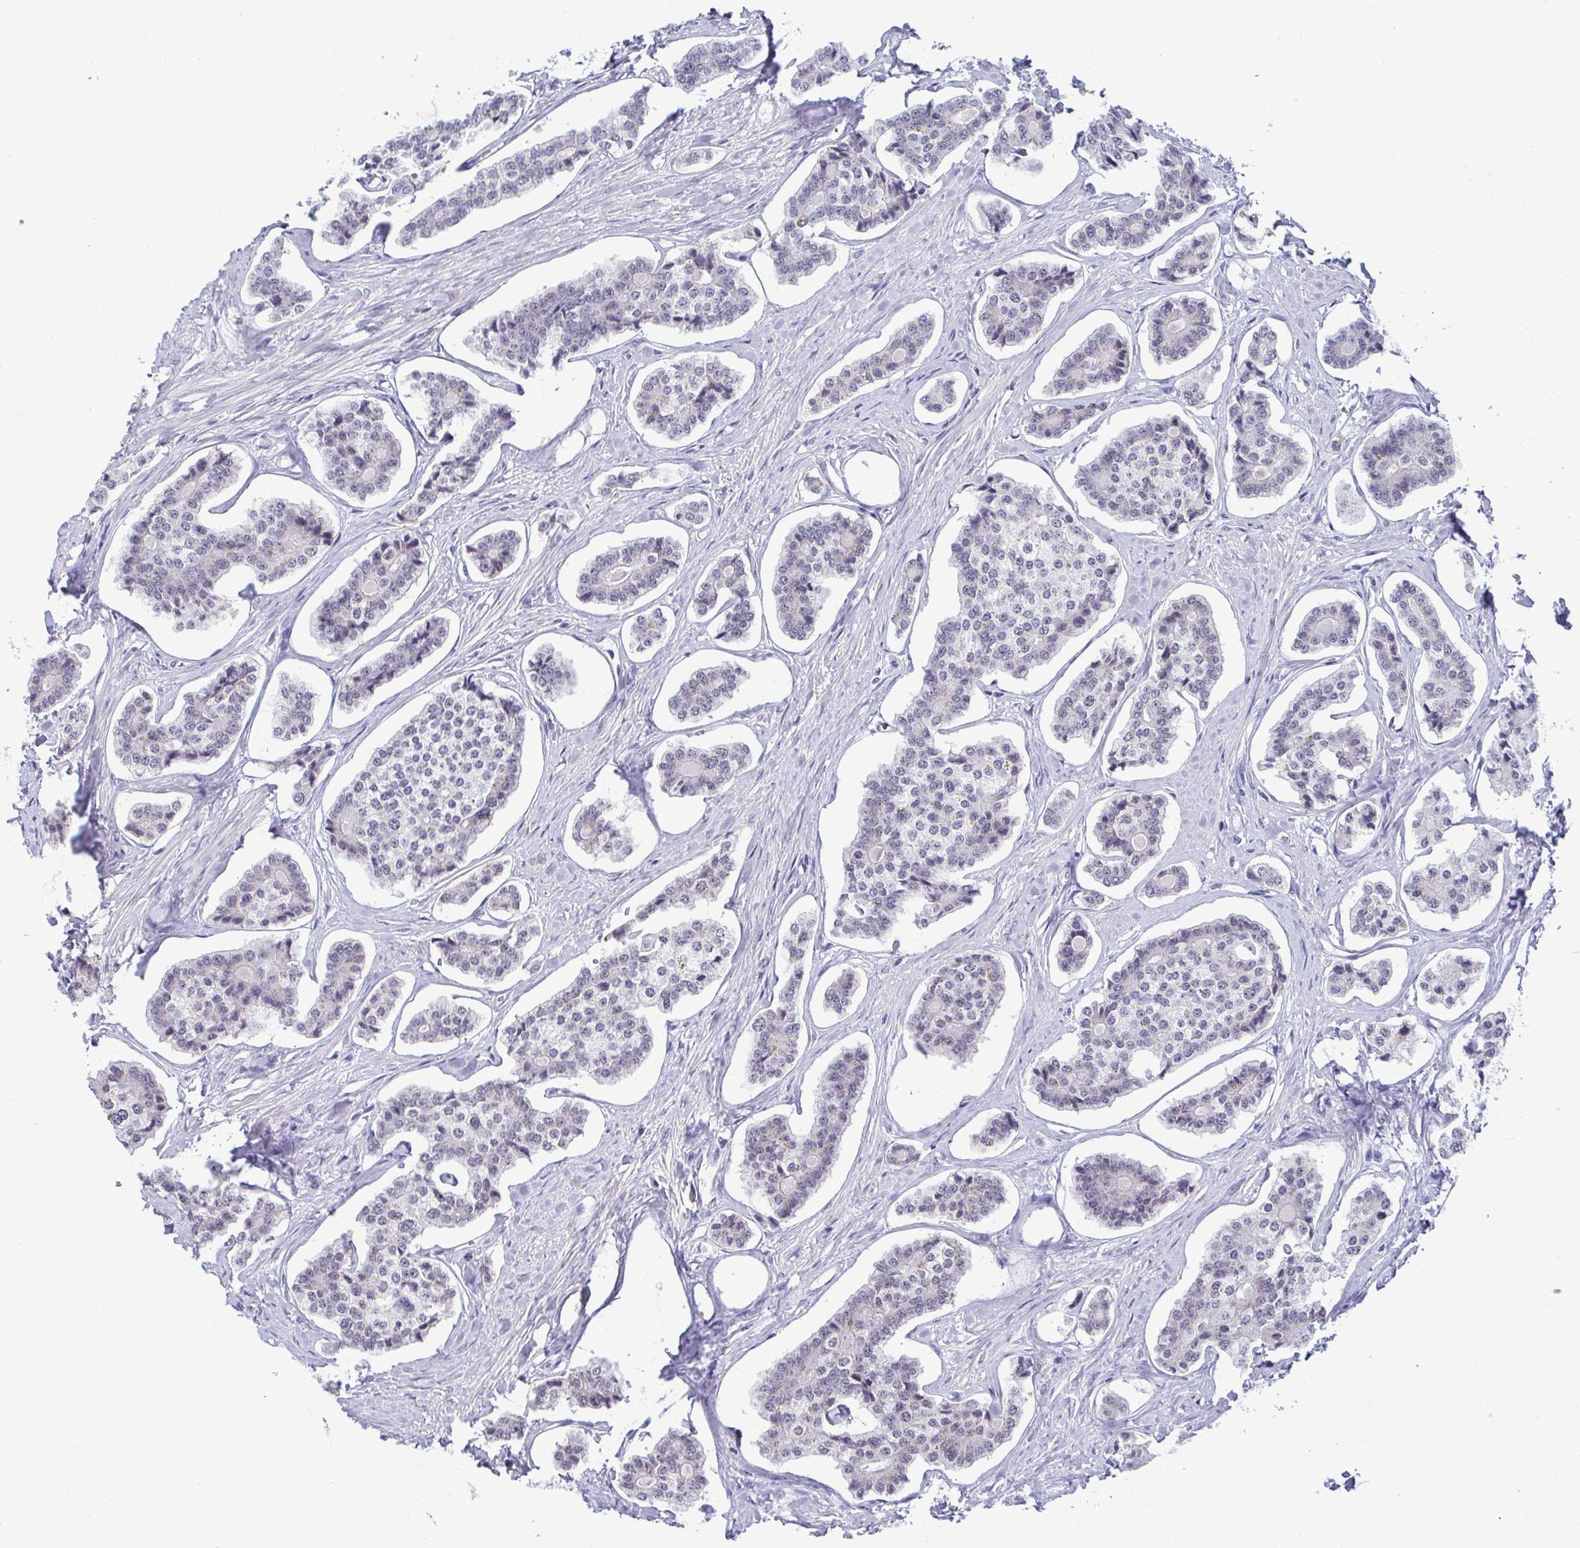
{"staining": {"intensity": "negative", "quantity": "none", "location": "none"}, "tissue": "carcinoid", "cell_type": "Tumor cells", "image_type": "cancer", "snomed": [{"axis": "morphology", "description": "Carcinoid, malignant, NOS"}, {"axis": "topography", "description": "Small intestine"}], "caption": "High magnification brightfield microscopy of carcinoid (malignant) stained with DAB (brown) and counterstained with hematoxylin (blue): tumor cells show no significant expression.", "gene": "TIPIN", "patient": {"sex": "female", "age": 65}}